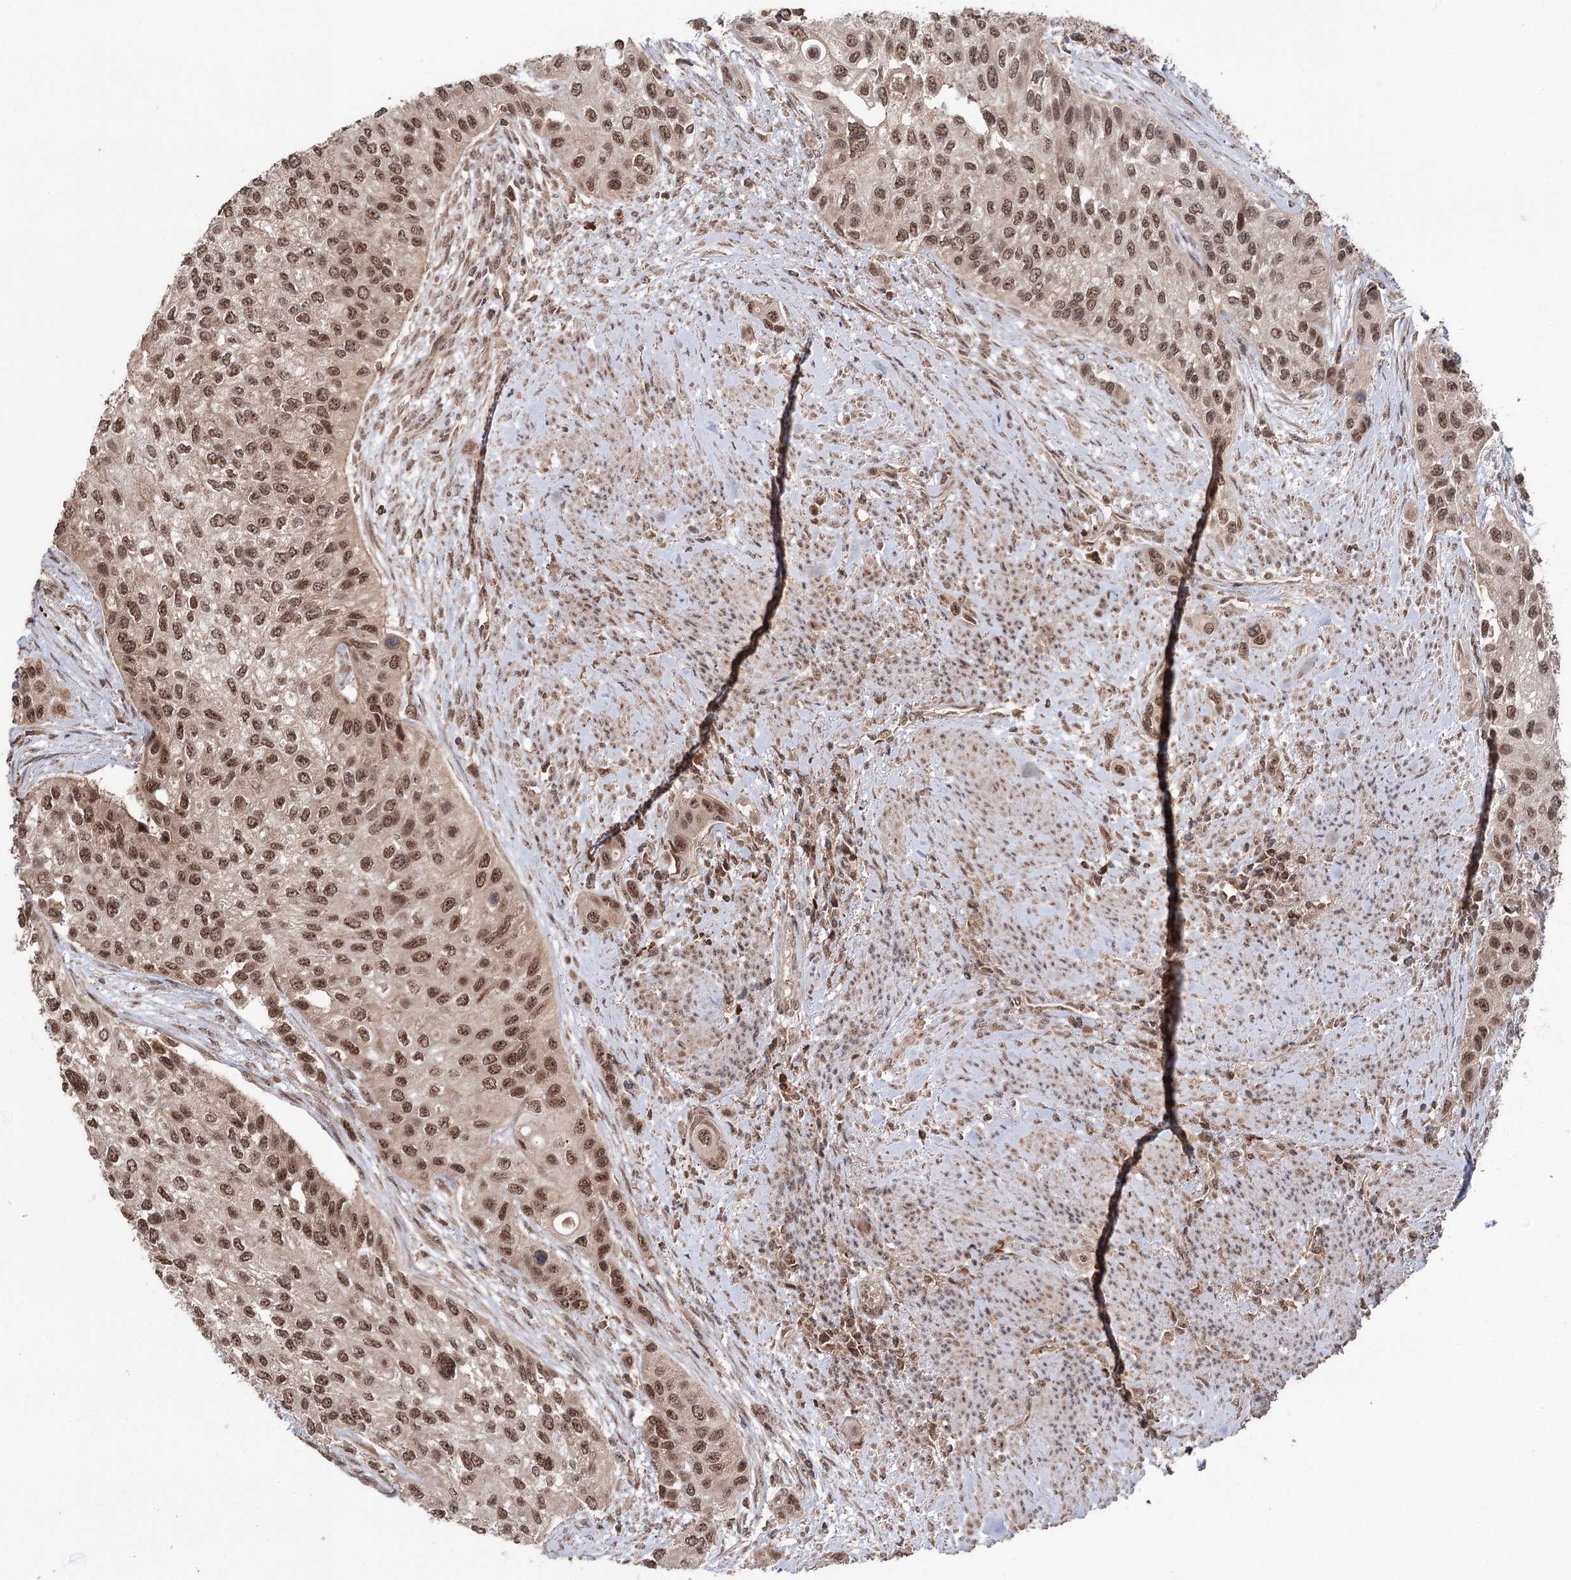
{"staining": {"intensity": "moderate", "quantity": ">75%", "location": "nuclear"}, "tissue": "urothelial cancer", "cell_type": "Tumor cells", "image_type": "cancer", "snomed": [{"axis": "morphology", "description": "Normal tissue, NOS"}, {"axis": "morphology", "description": "Urothelial carcinoma, High grade"}, {"axis": "topography", "description": "Vascular tissue"}, {"axis": "topography", "description": "Urinary bladder"}], "caption": "Moderate nuclear protein positivity is present in approximately >75% of tumor cells in urothelial carcinoma (high-grade).", "gene": "FAM53B", "patient": {"sex": "female", "age": 56}}